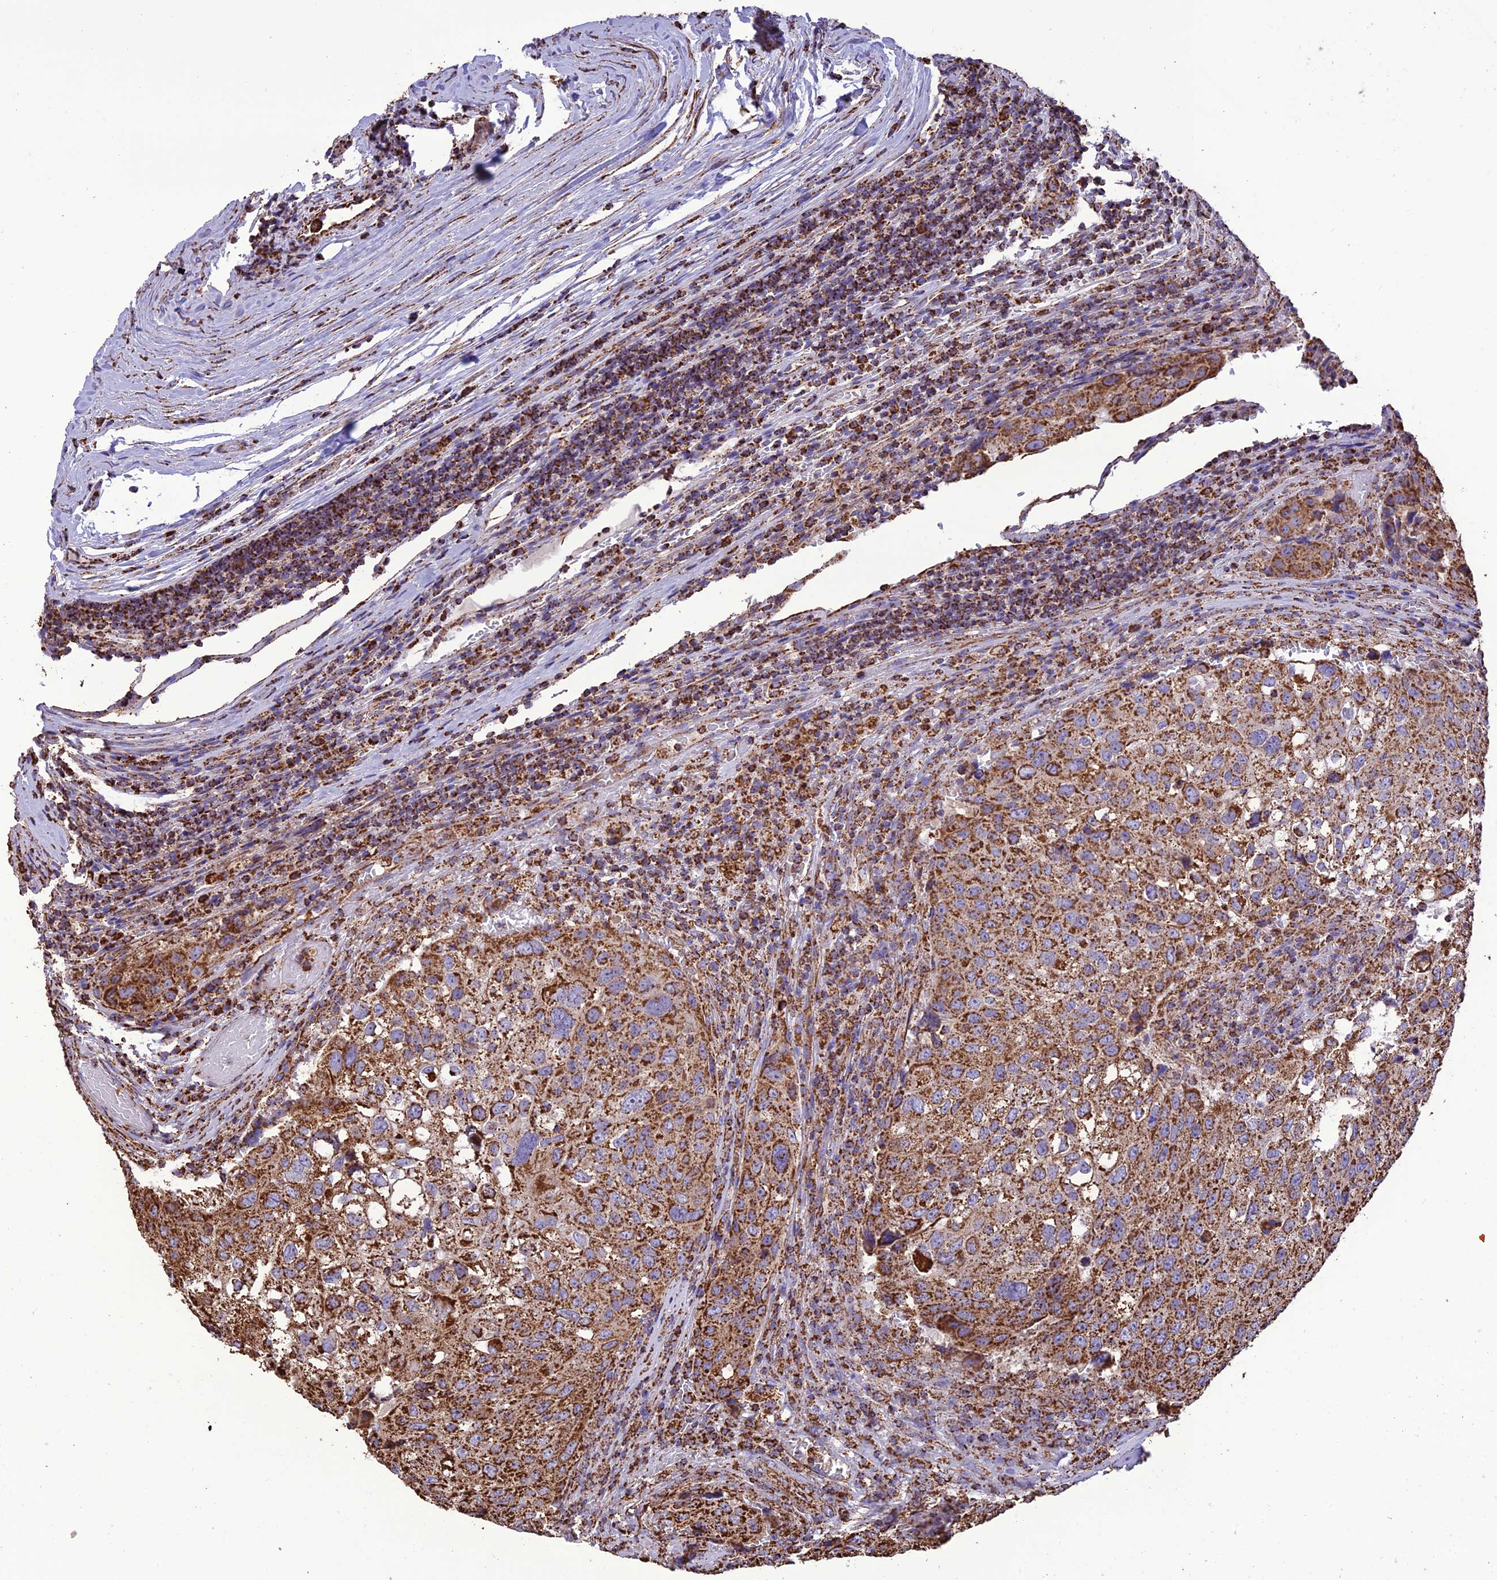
{"staining": {"intensity": "strong", "quantity": ">75%", "location": "cytoplasmic/membranous"}, "tissue": "urothelial cancer", "cell_type": "Tumor cells", "image_type": "cancer", "snomed": [{"axis": "morphology", "description": "Urothelial carcinoma, High grade"}, {"axis": "topography", "description": "Lymph node"}, {"axis": "topography", "description": "Urinary bladder"}], "caption": "This micrograph displays immunohistochemistry staining of urothelial carcinoma (high-grade), with high strong cytoplasmic/membranous positivity in approximately >75% of tumor cells.", "gene": "NDUFAF1", "patient": {"sex": "male", "age": 51}}